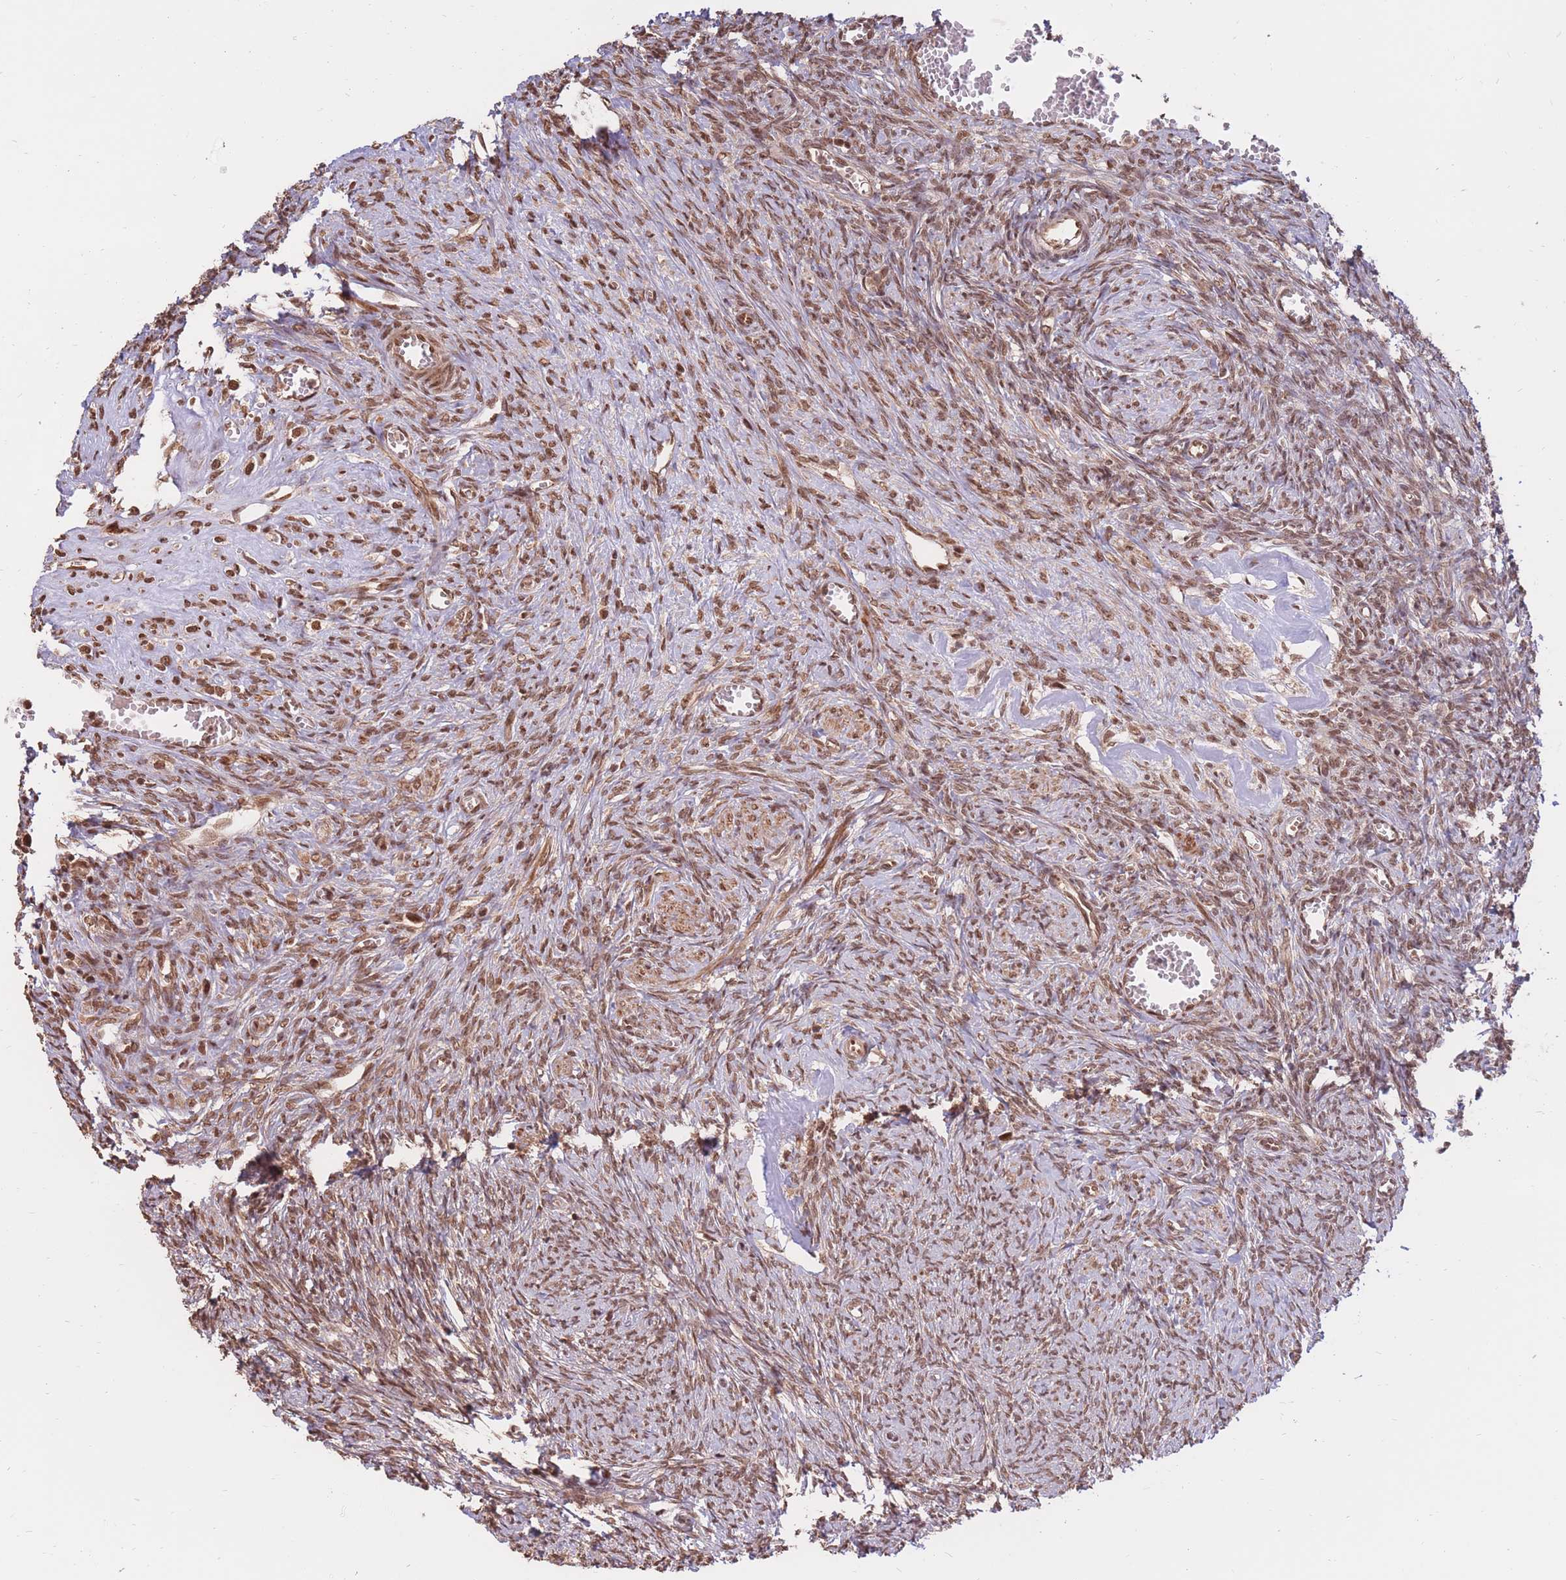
{"staining": {"intensity": "moderate", "quantity": ">75%", "location": "nuclear"}, "tissue": "ovary", "cell_type": "Ovarian stroma cells", "image_type": "normal", "snomed": [{"axis": "morphology", "description": "Normal tissue, NOS"}, {"axis": "topography", "description": "Ovary"}], "caption": "A medium amount of moderate nuclear positivity is seen in approximately >75% of ovarian stroma cells in benign ovary. (DAB = brown stain, brightfield microscopy at high magnification).", "gene": "SRA1", "patient": {"sex": "female", "age": 44}}